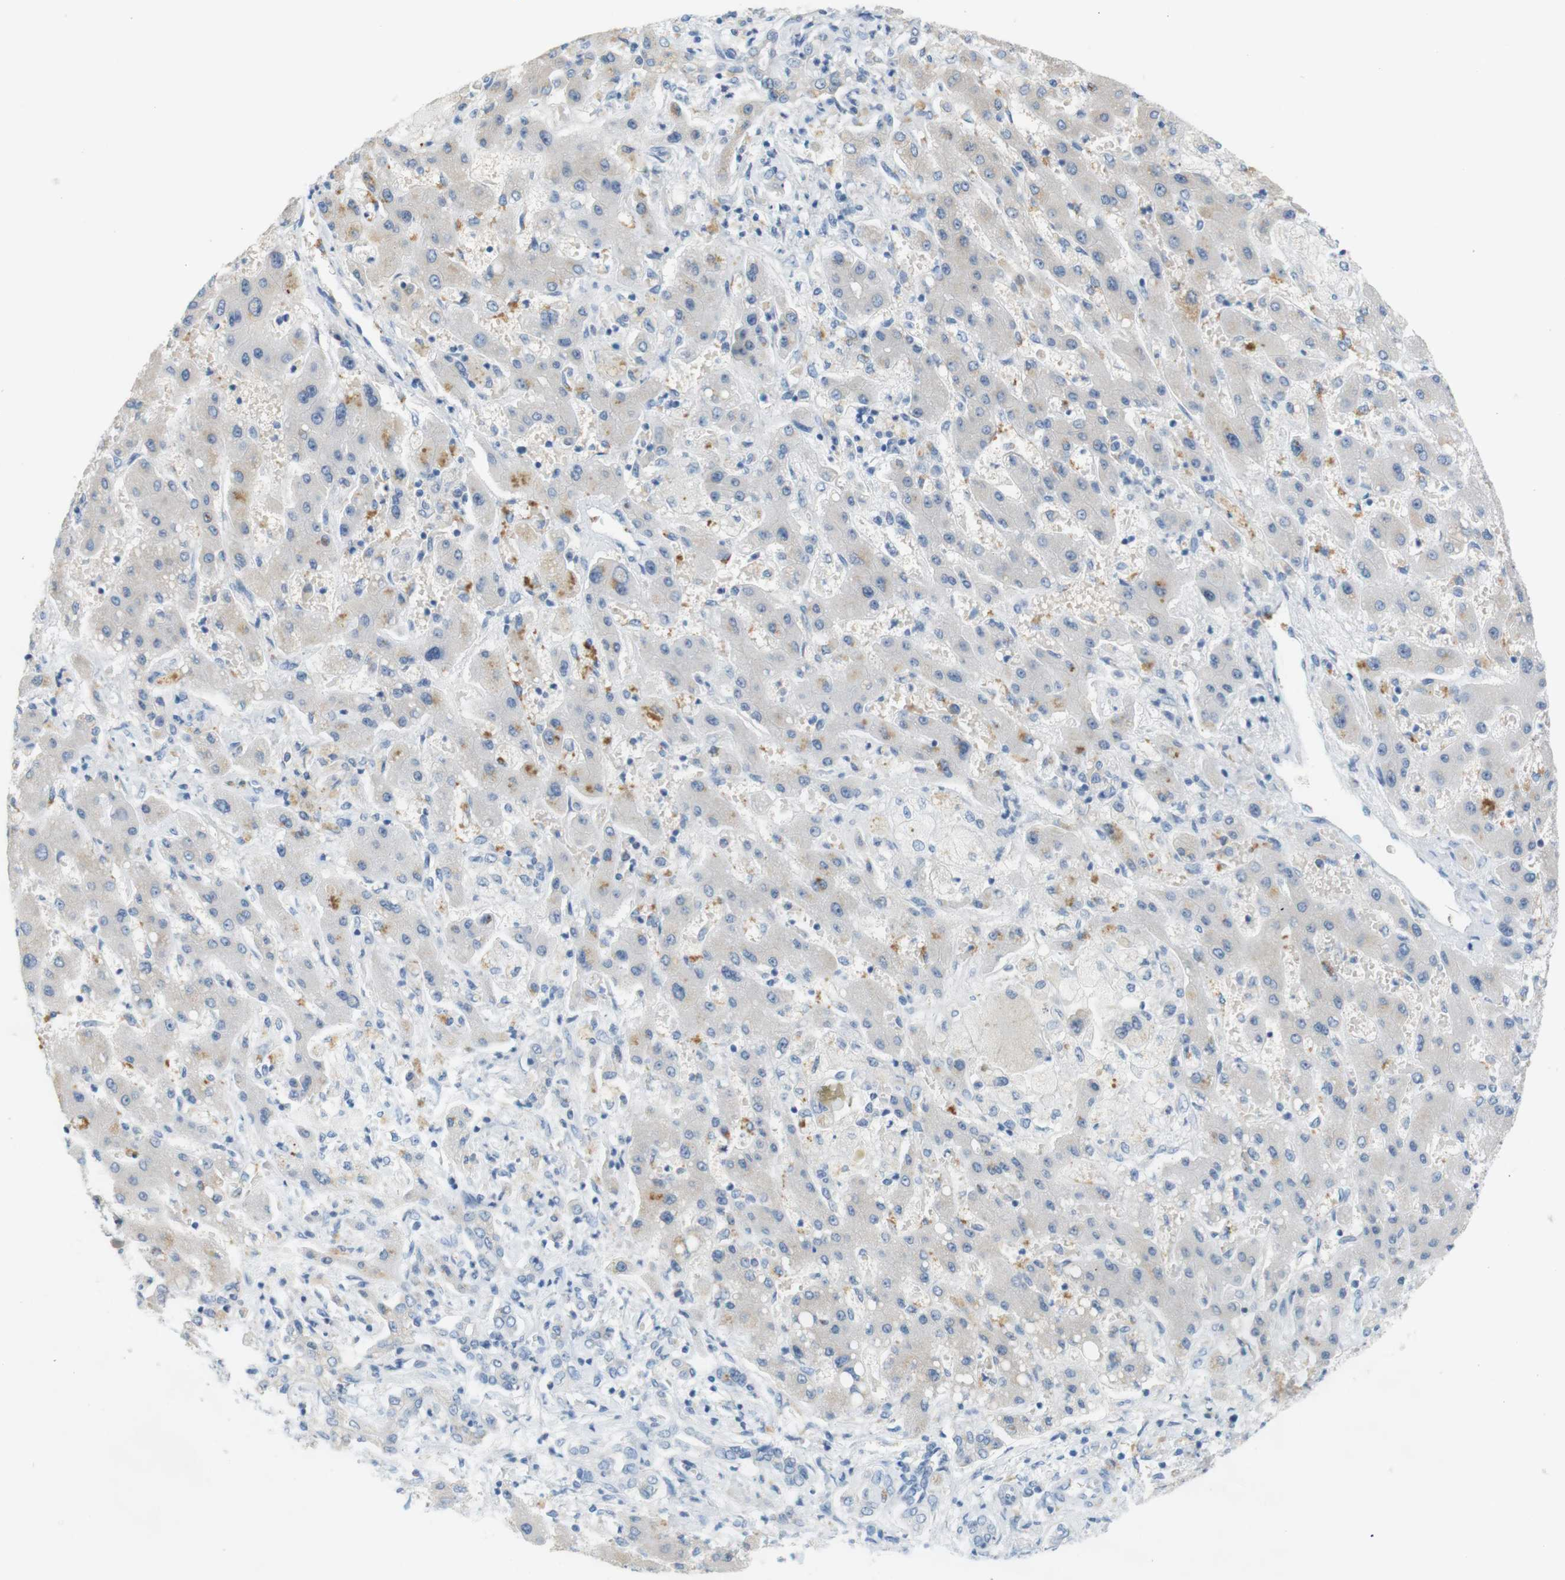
{"staining": {"intensity": "negative", "quantity": "none", "location": "none"}, "tissue": "liver cancer", "cell_type": "Tumor cells", "image_type": "cancer", "snomed": [{"axis": "morphology", "description": "Cholangiocarcinoma"}, {"axis": "topography", "description": "Liver"}], "caption": "An image of human liver cancer is negative for staining in tumor cells.", "gene": "LRRK2", "patient": {"sex": "male", "age": 50}}